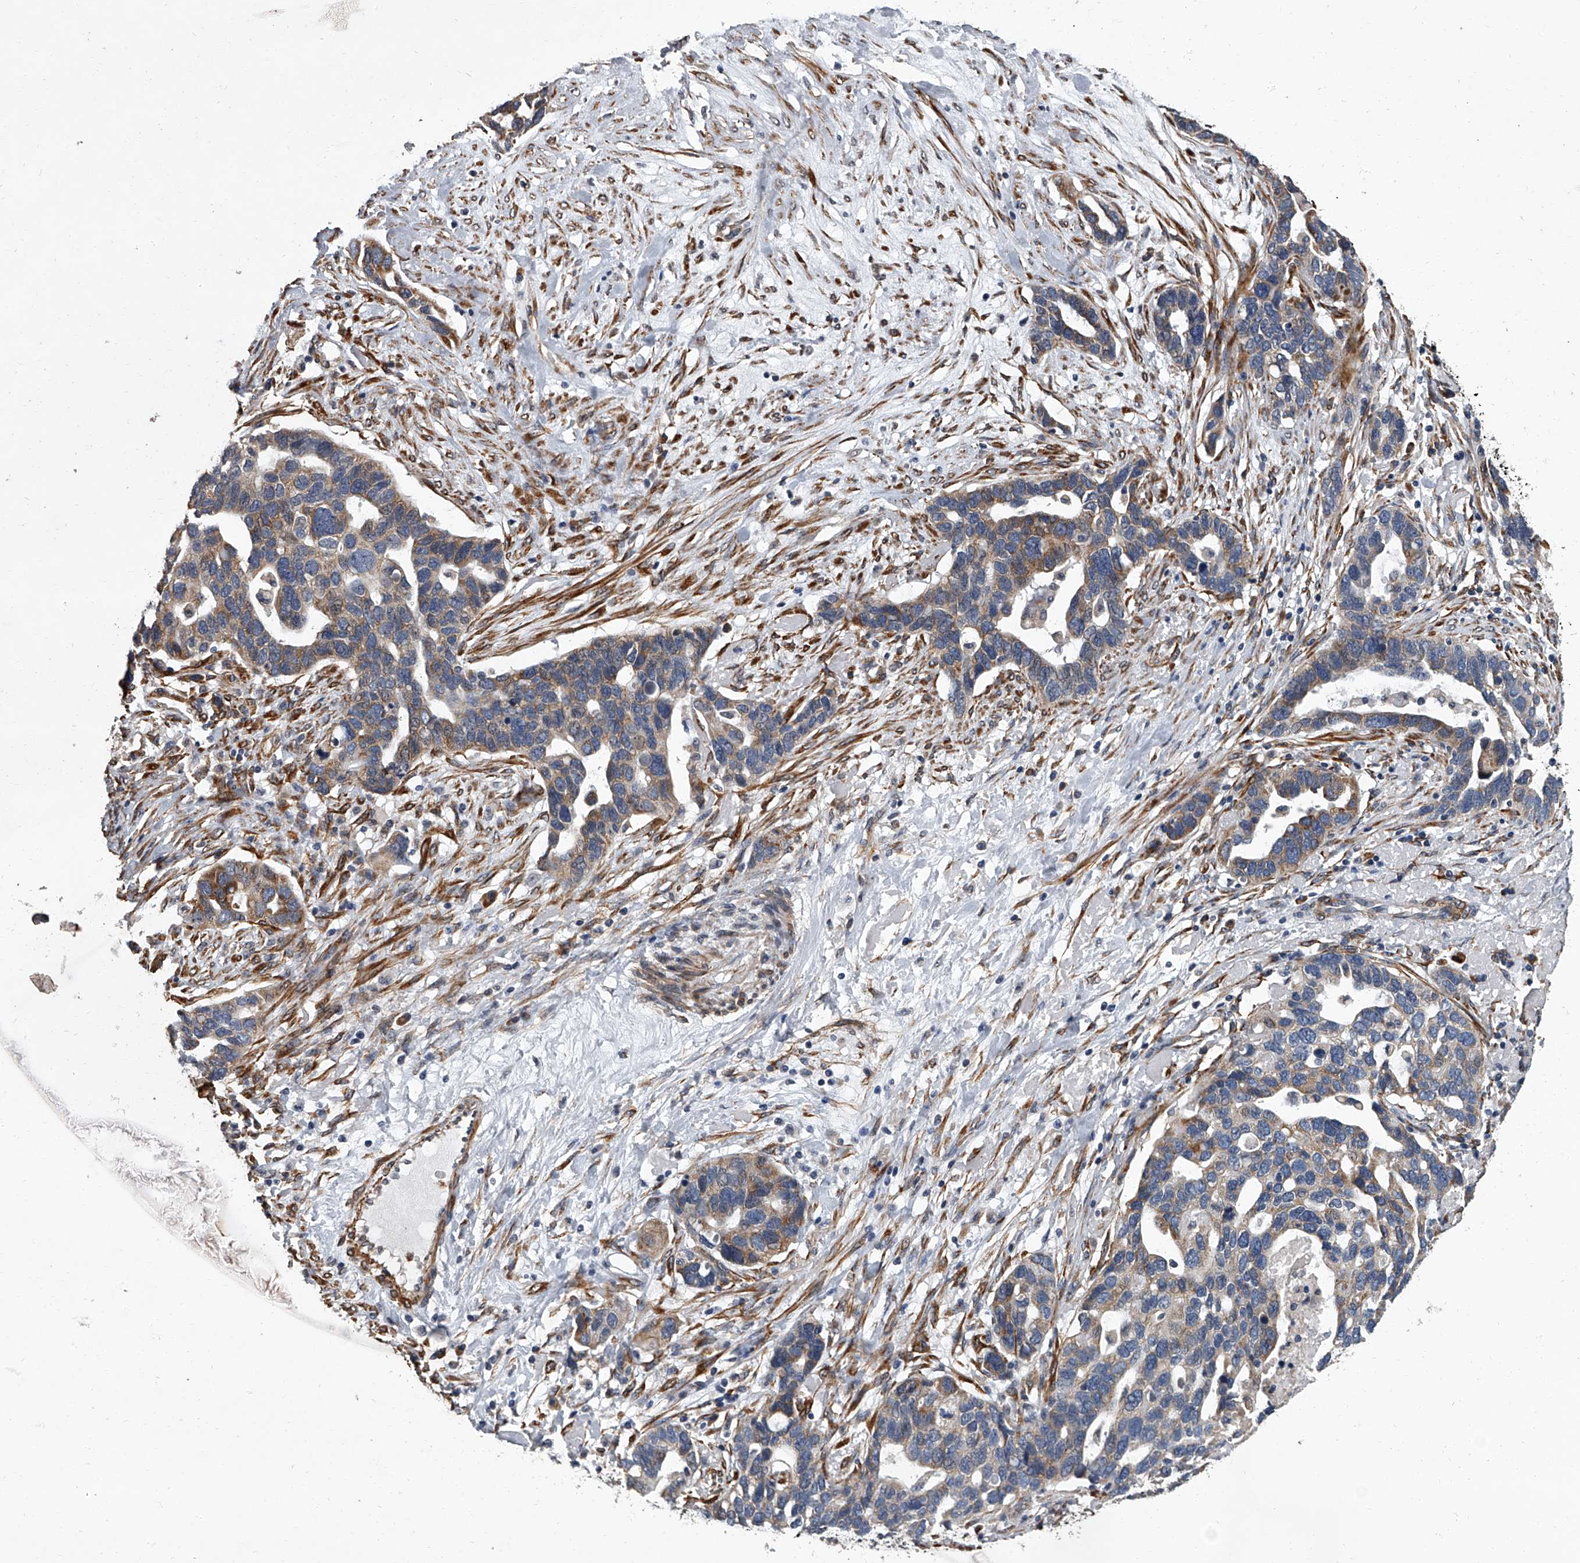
{"staining": {"intensity": "weak", "quantity": "25%-75%", "location": "cytoplasmic/membranous"}, "tissue": "ovarian cancer", "cell_type": "Tumor cells", "image_type": "cancer", "snomed": [{"axis": "morphology", "description": "Cystadenocarcinoma, serous, NOS"}, {"axis": "topography", "description": "Ovary"}], "caption": "An image of ovarian cancer stained for a protein shows weak cytoplasmic/membranous brown staining in tumor cells.", "gene": "SIRT4", "patient": {"sex": "female", "age": 54}}